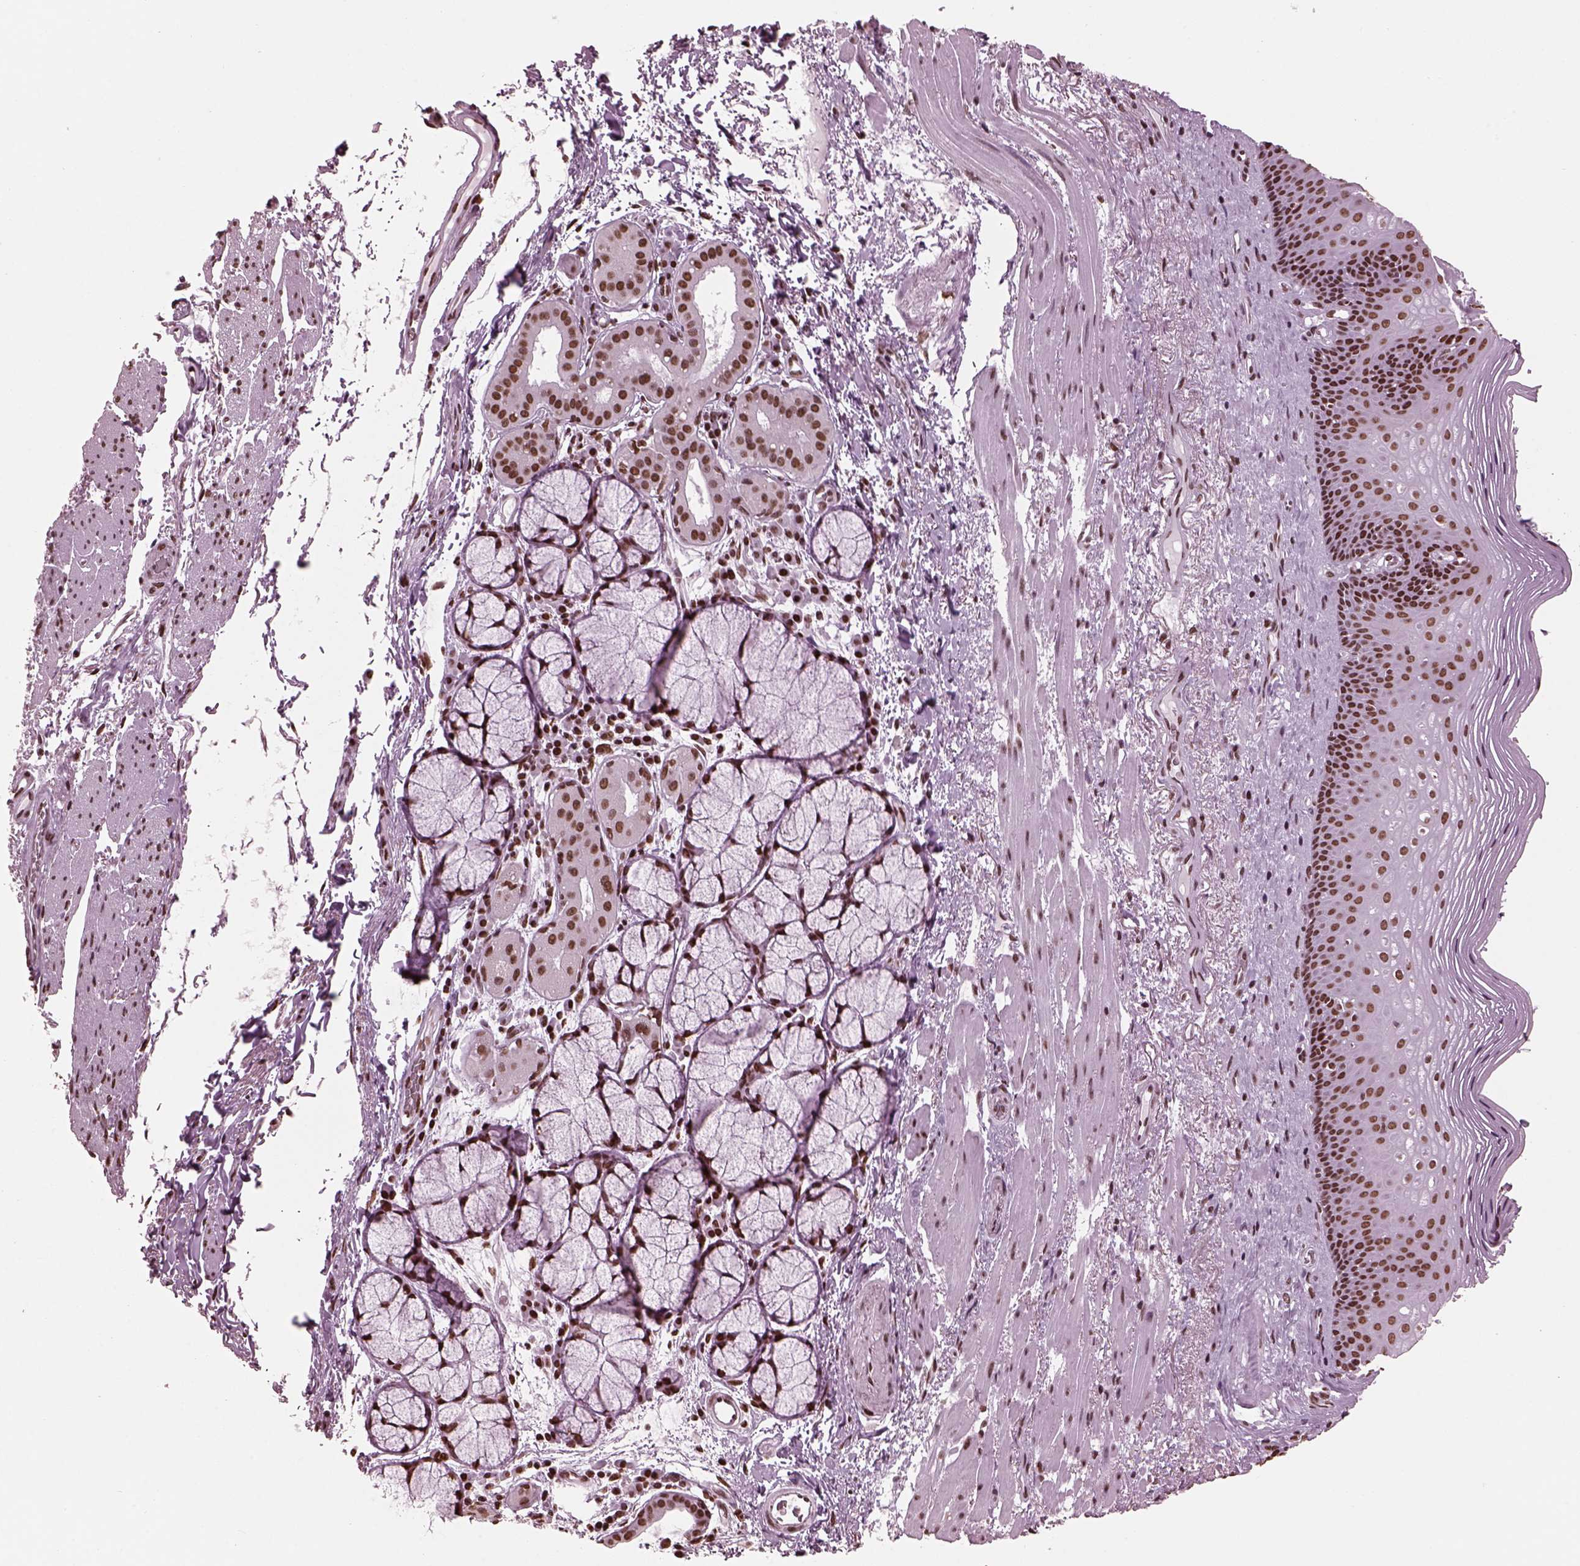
{"staining": {"intensity": "moderate", "quantity": ">75%", "location": "nuclear"}, "tissue": "esophagus", "cell_type": "Squamous epithelial cells", "image_type": "normal", "snomed": [{"axis": "morphology", "description": "Normal tissue, NOS"}, {"axis": "topography", "description": "Esophagus"}], "caption": "Protein expression analysis of normal esophagus displays moderate nuclear expression in about >75% of squamous epithelial cells. (Stains: DAB in brown, nuclei in blue, Microscopy: brightfield microscopy at high magnification).", "gene": "CBFA2T3", "patient": {"sex": "male", "age": 76}}